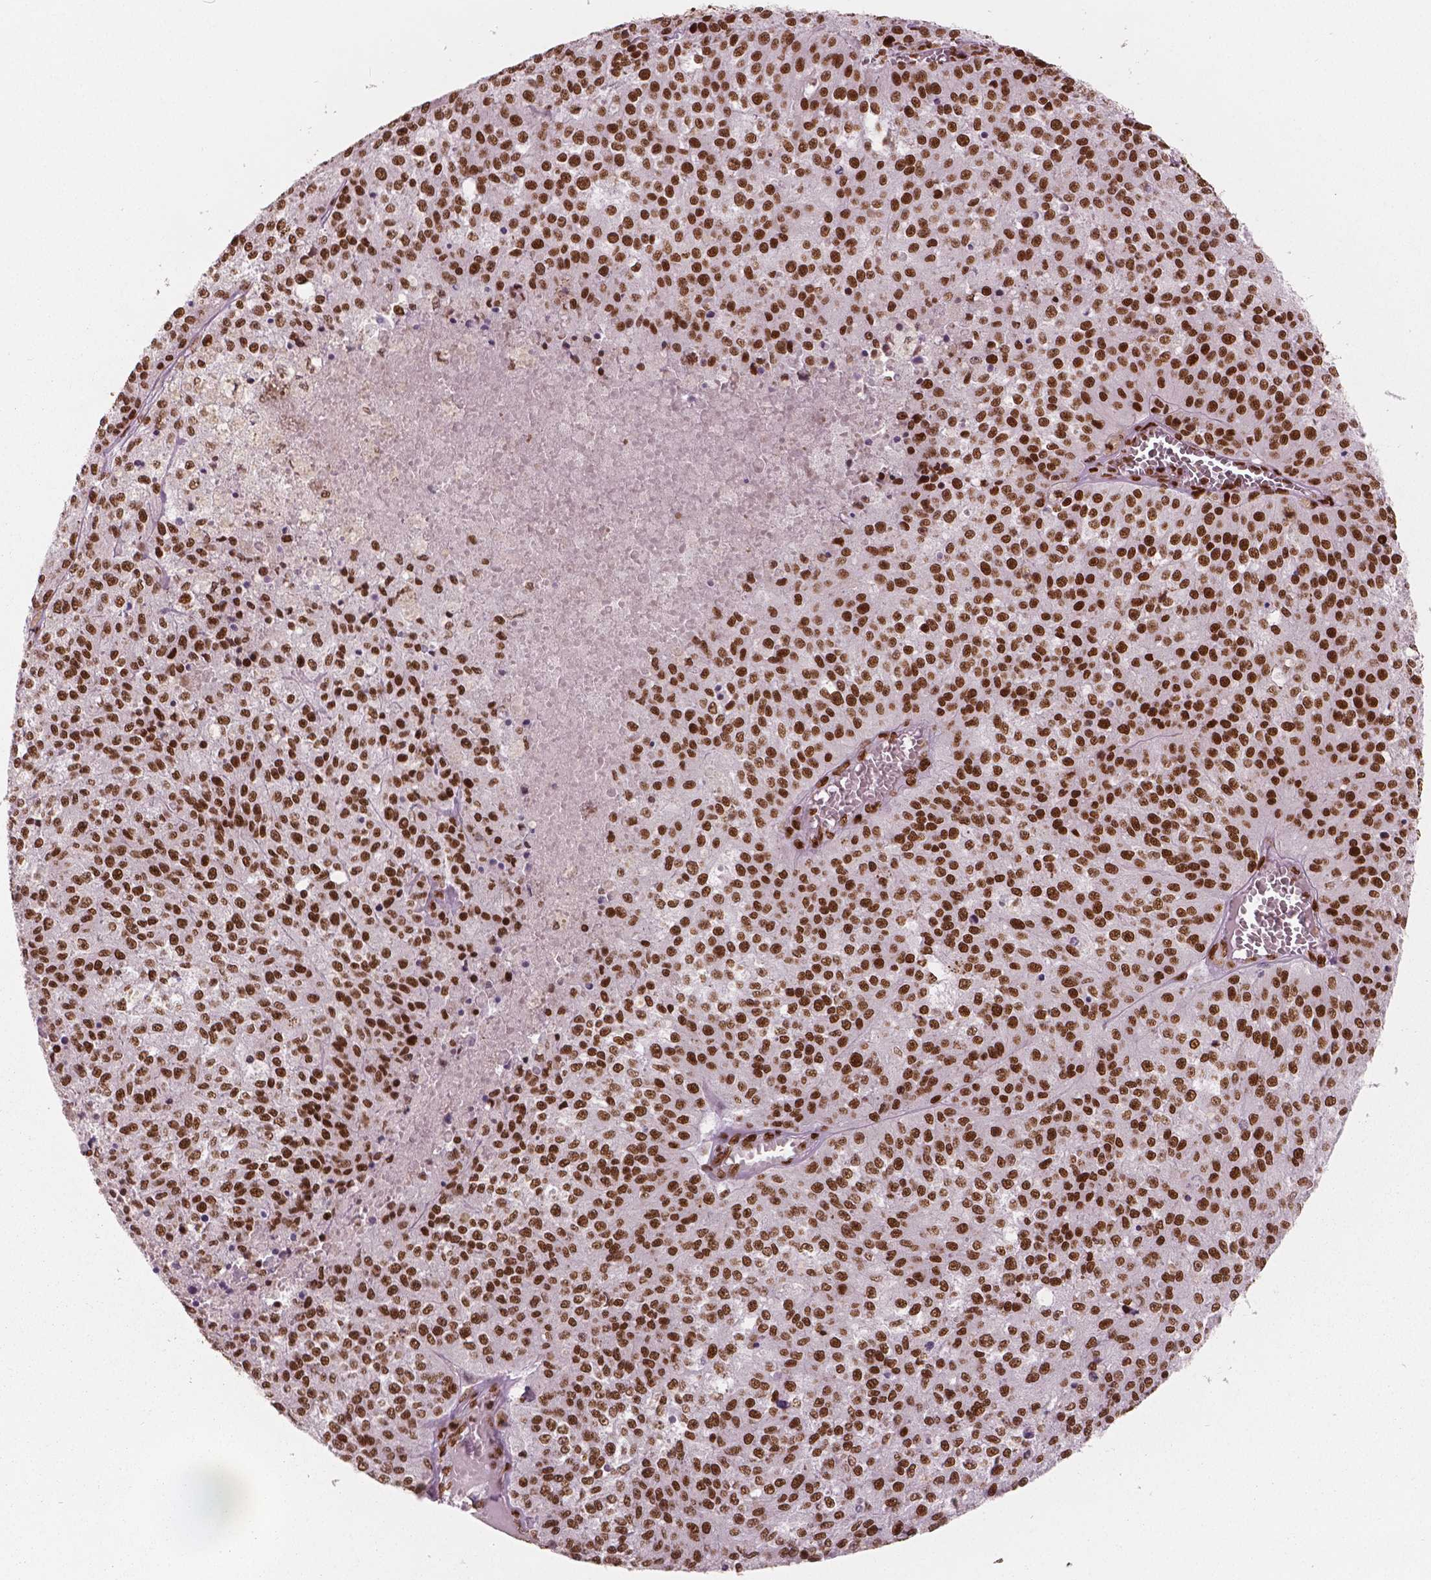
{"staining": {"intensity": "moderate", "quantity": ">75%", "location": "nuclear"}, "tissue": "melanoma", "cell_type": "Tumor cells", "image_type": "cancer", "snomed": [{"axis": "morphology", "description": "Malignant melanoma, Metastatic site"}, {"axis": "topography", "description": "Lymph node"}], "caption": "Human malignant melanoma (metastatic site) stained for a protein (brown) shows moderate nuclear positive expression in about >75% of tumor cells.", "gene": "BRD4", "patient": {"sex": "female", "age": 64}}